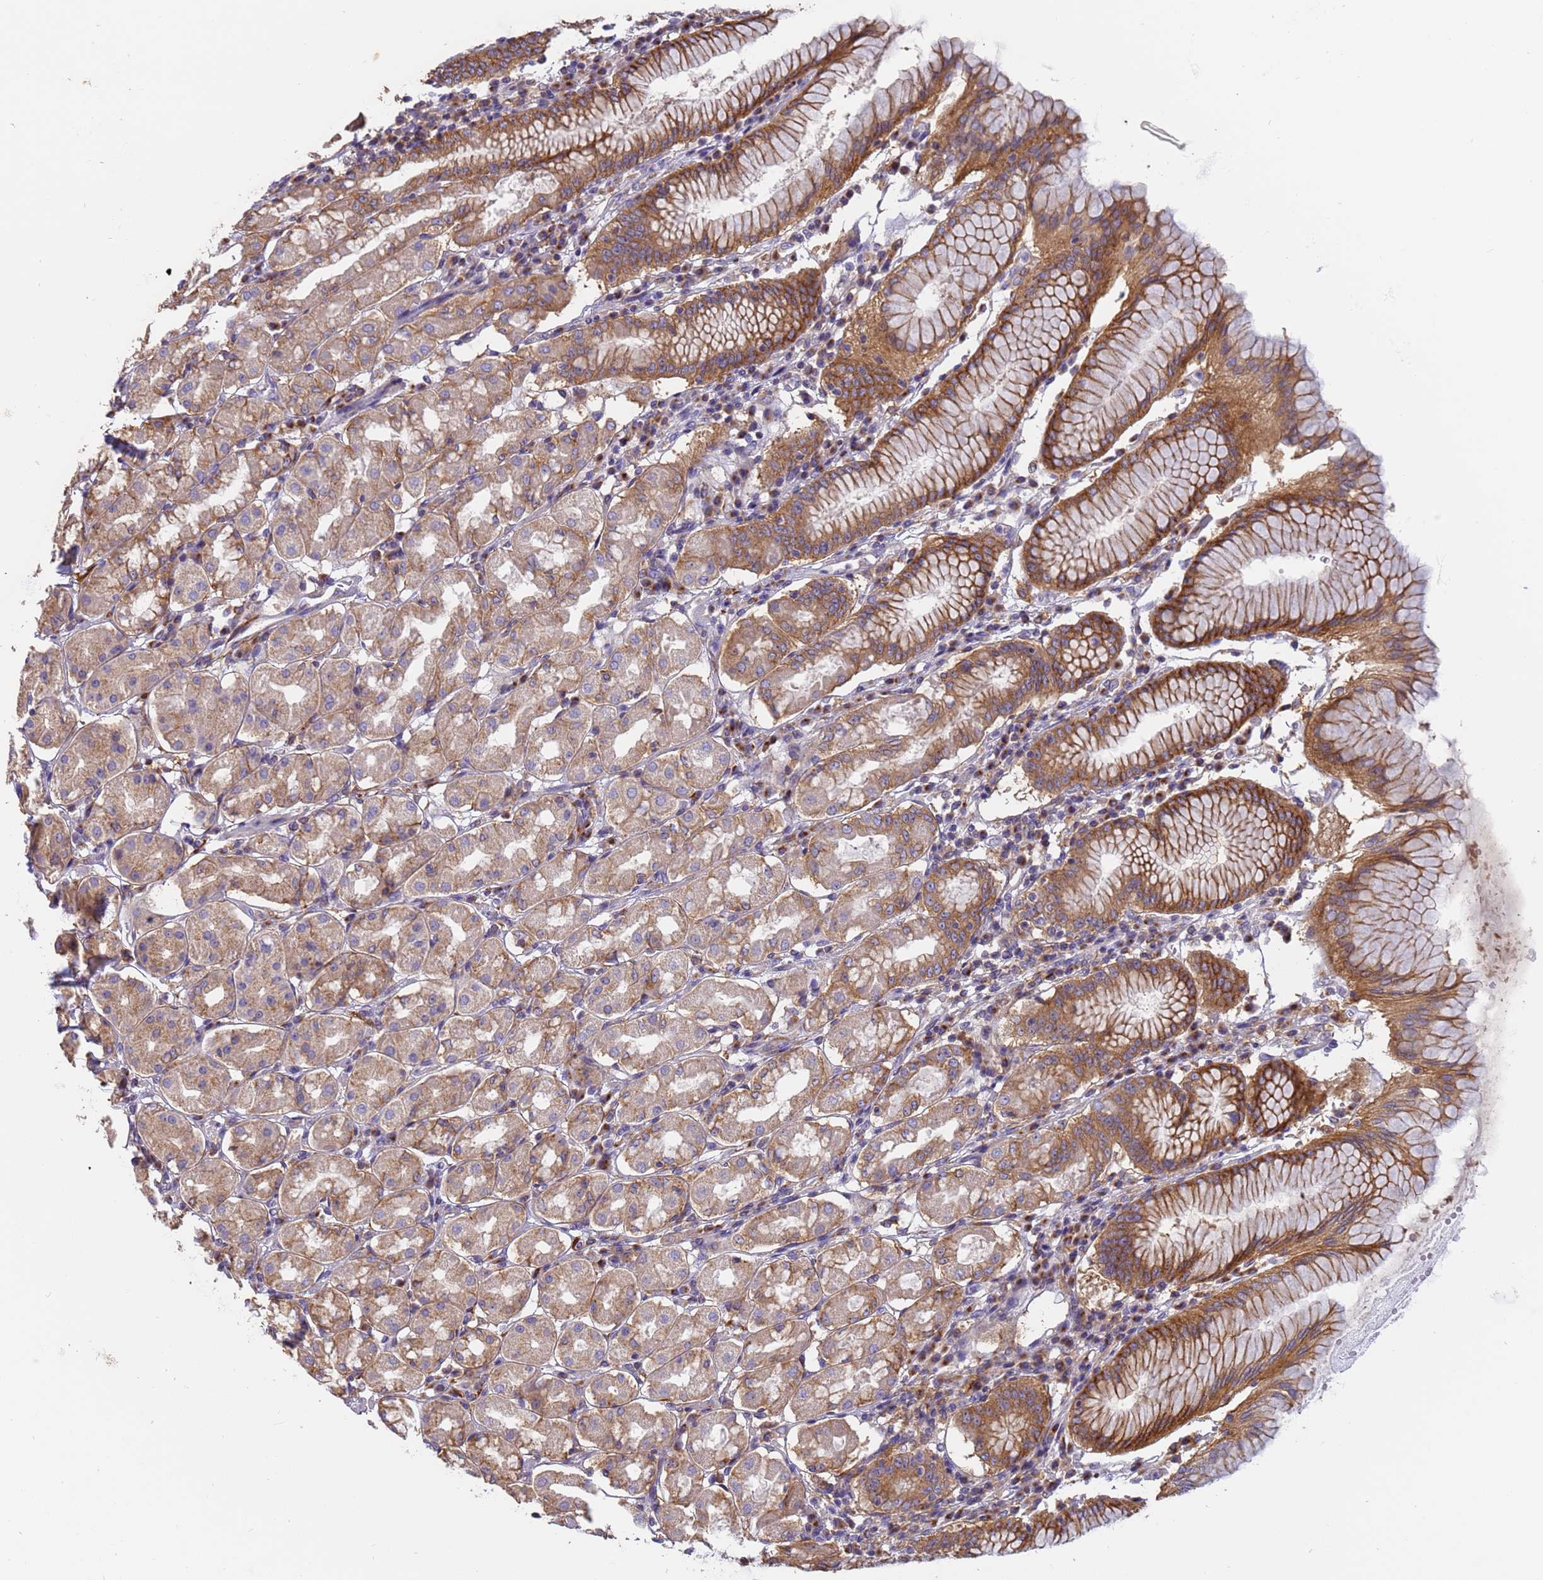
{"staining": {"intensity": "moderate", "quantity": "25%-75%", "location": "cytoplasmic/membranous"}, "tissue": "stomach", "cell_type": "Glandular cells", "image_type": "normal", "snomed": [{"axis": "morphology", "description": "Normal tissue, NOS"}, {"axis": "topography", "description": "Stomach"}, {"axis": "topography", "description": "Stomach, lower"}], "caption": "A high-resolution micrograph shows immunohistochemistry (IHC) staining of normal stomach, which shows moderate cytoplasmic/membranous expression in about 25%-75% of glandular cells.", "gene": "M6PR", "patient": {"sex": "female", "age": 56}}